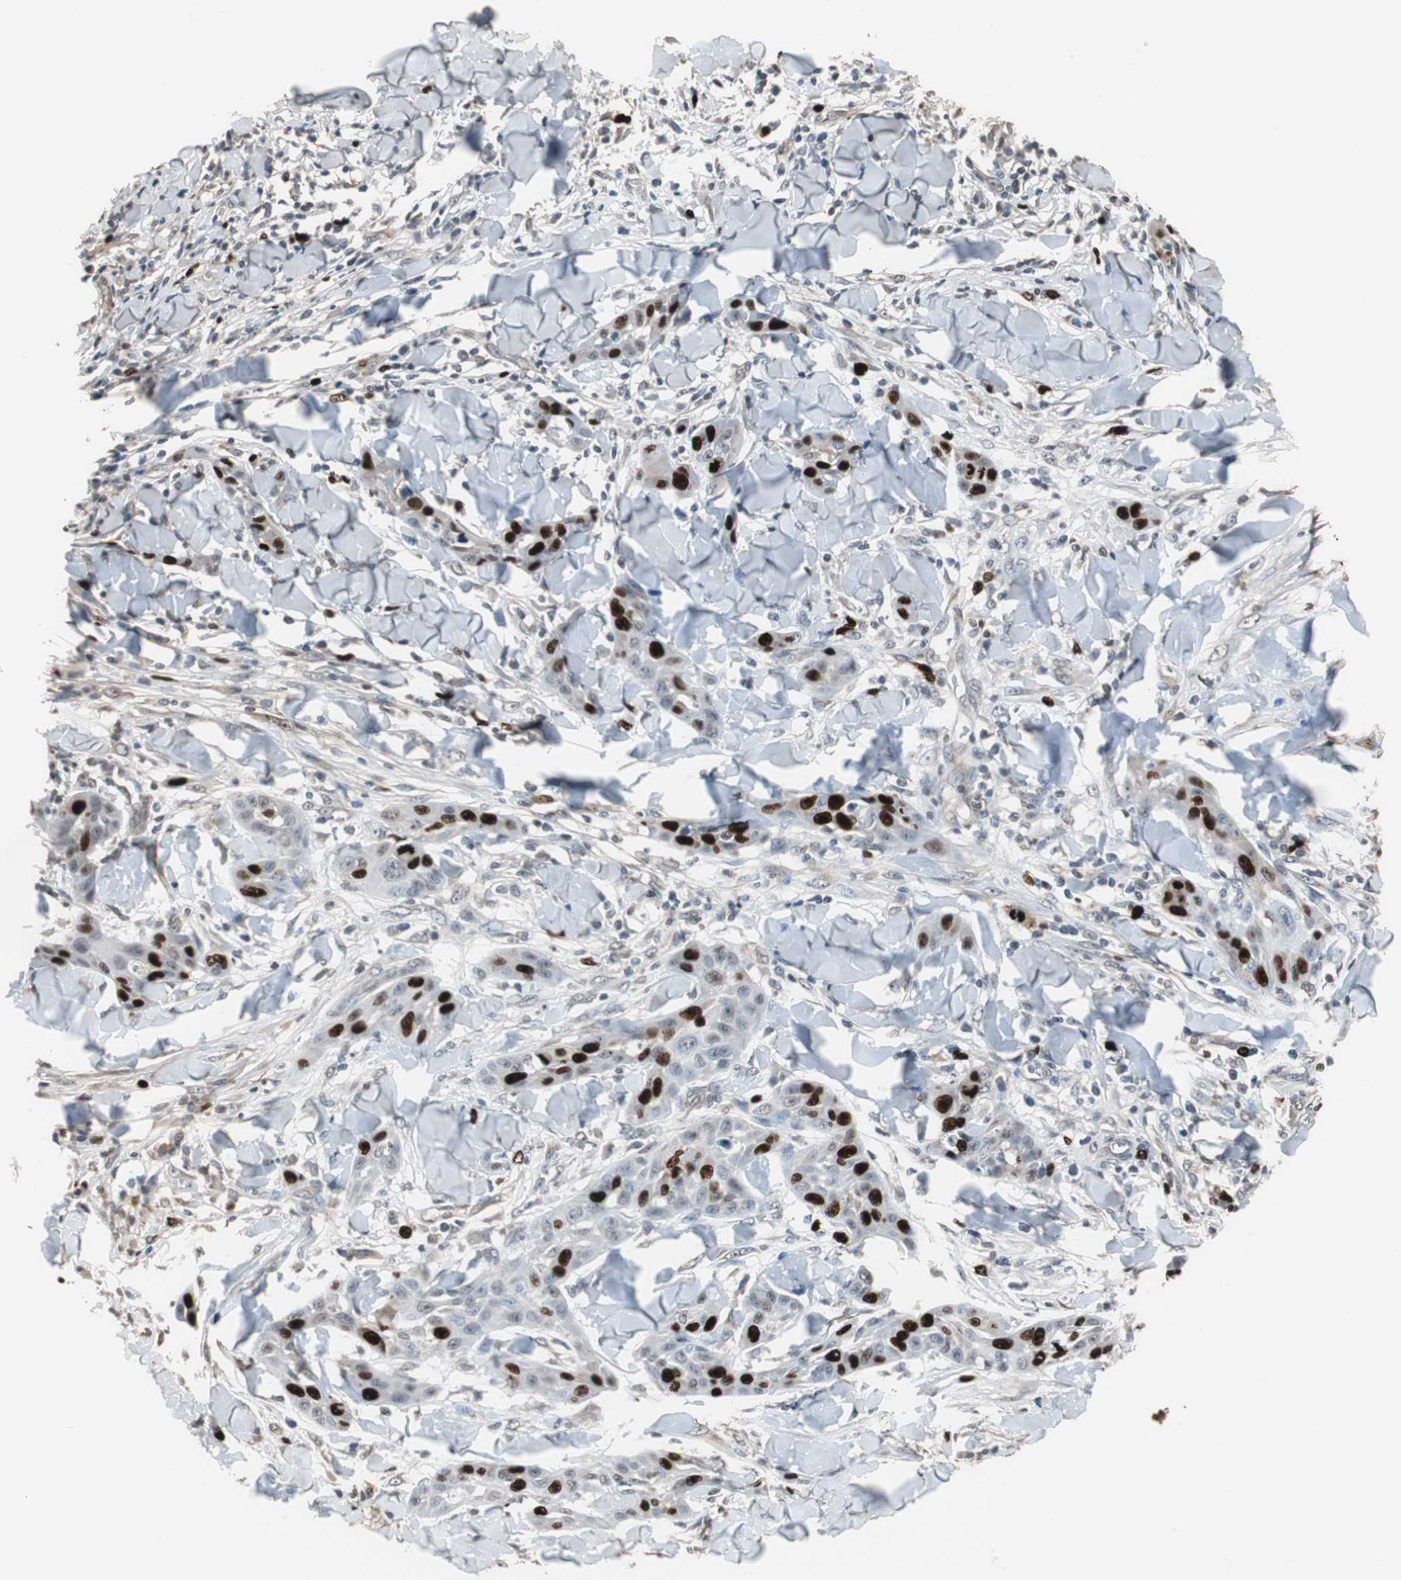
{"staining": {"intensity": "strong", "quantity": "25%-75%", "location": "nuclear"}, "tissue": "skin cancer", "cell_type": "Tumor cells", "image_type": "cancer", "snomed": [{"axis": "morphology", "description": "Squamous cell carcinoma, NOS"}, {"axis": "topography", "description": "Skin"}], "caption": "Protein analysis of squamous cell carcinoma (skin) tissue reveals strong nuclear expression in approximately 25%-75% of tumor cells.", "gene": "TOP2A", "patient": {"sex": "male", "age": 24}}